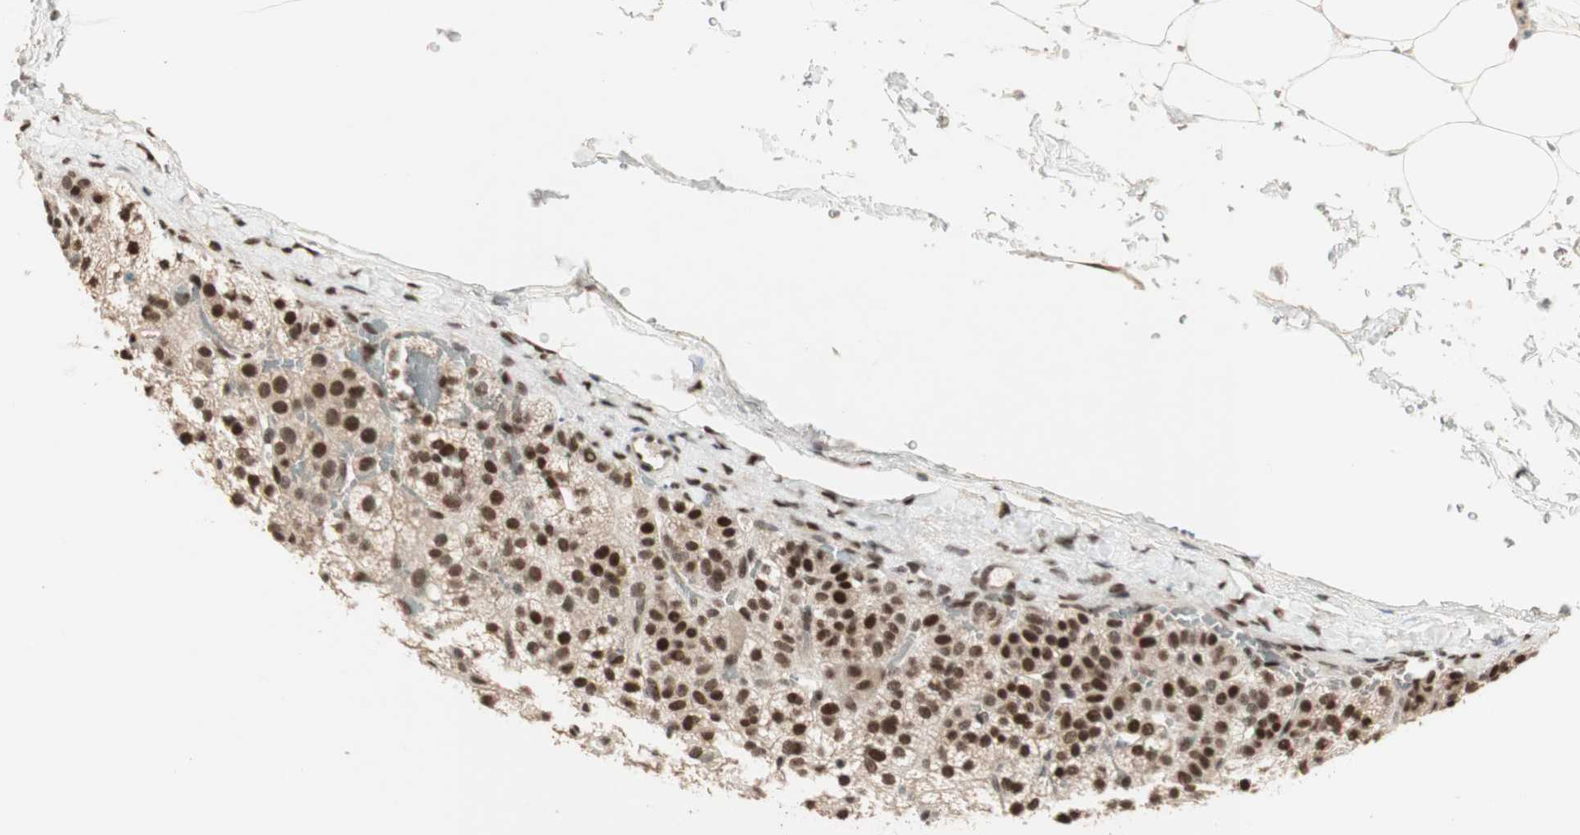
{"staining": {"intensity": "strong", "quantity": ">75%", "location": "nuclear"}, "tissue": "adrenal gland", "cell_type": "Glandular cells", "image_type": "normal", "snomed": [{"axis": "morphology", "description": "Normal tissue, NOS"}, {"axis": "topography", "description": "Adrenal gland"}], "caption": "The photomicrograph exhibits staining of unremarkable adrenal gland, revealing strong nuclear protein positivity (brown color) within glandular cells.", "gene": "MDC1", "patient": {"sex": "male", "age": 35}}